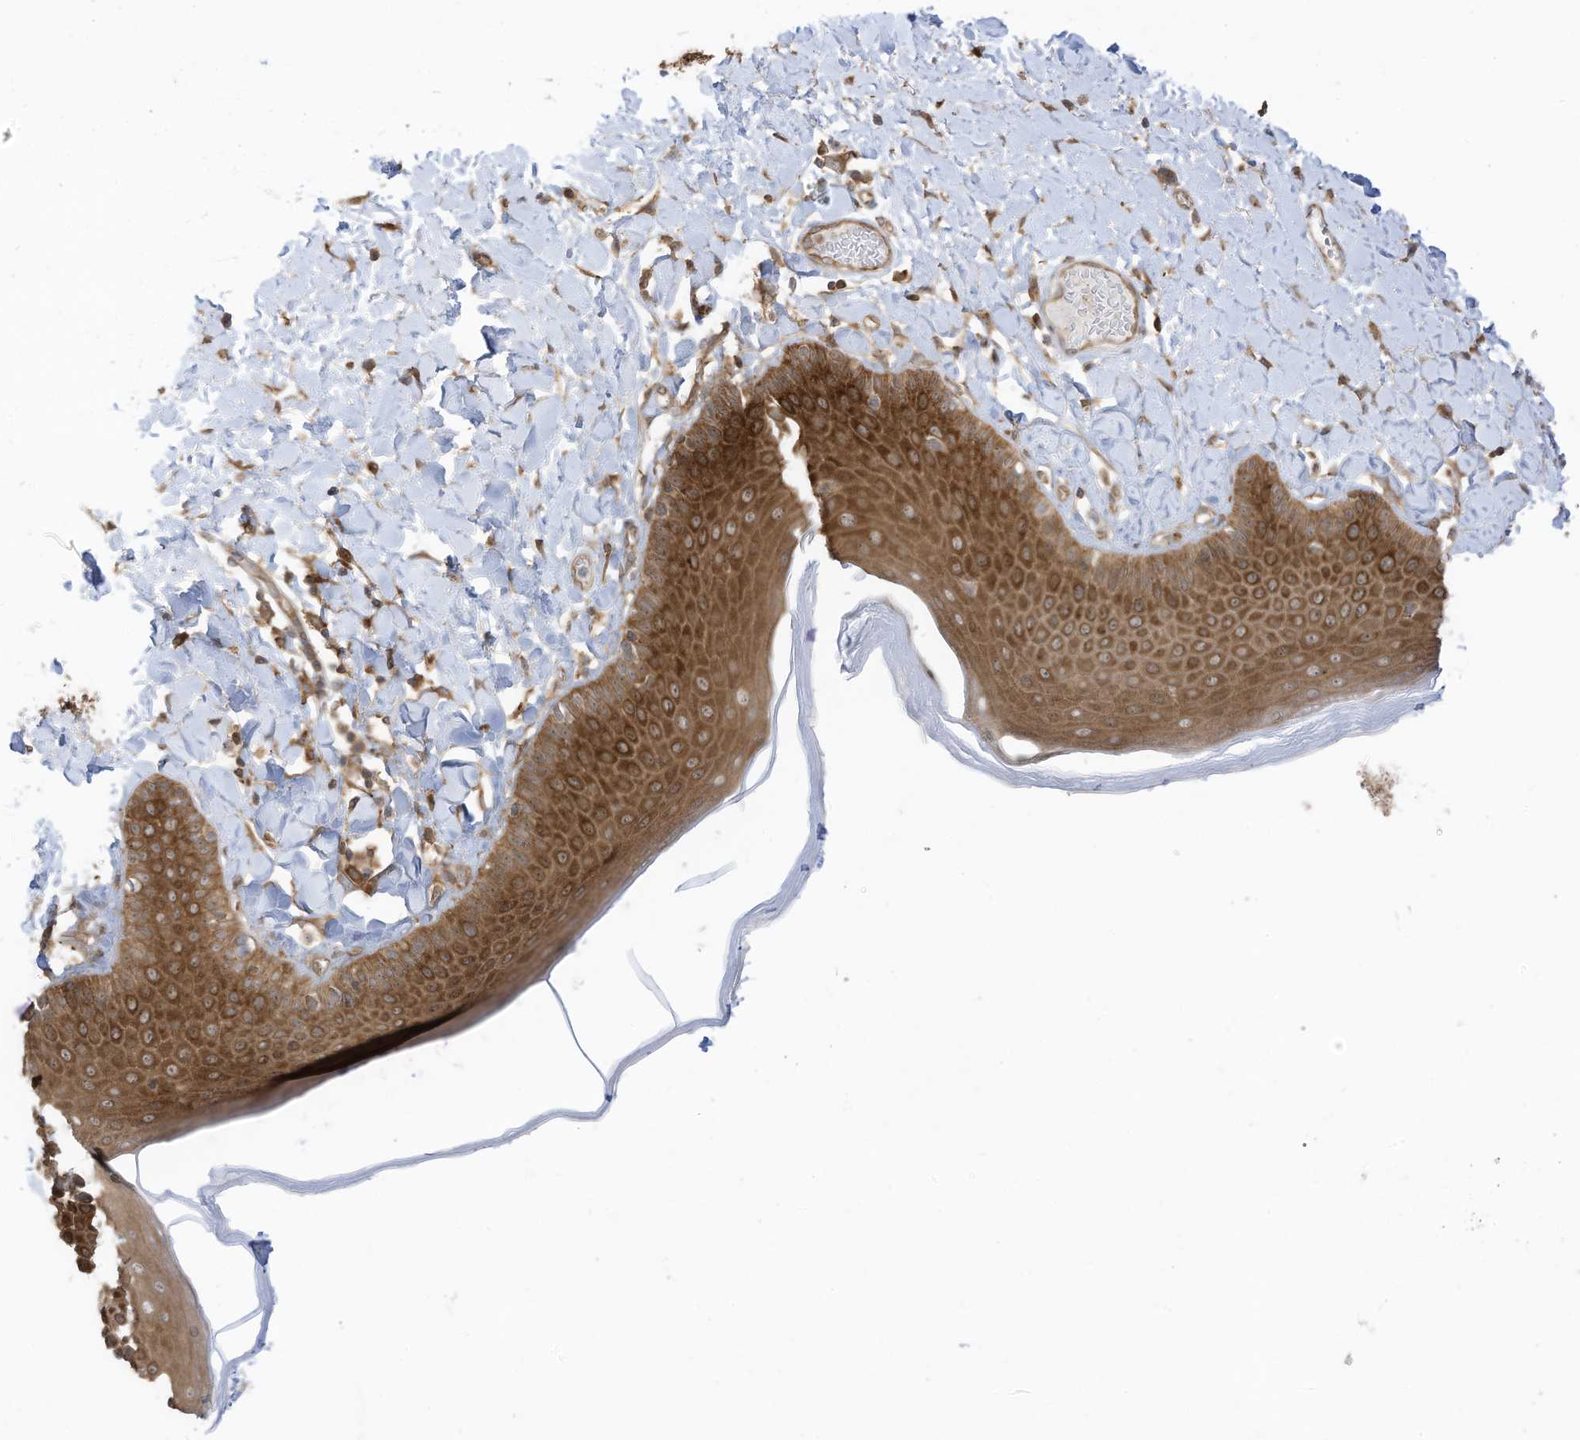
{"staining": {"intensity": "strong", "quantity": ">75%", "location": "cytoplasmic/membranous"}, "tissue": "skin", "cell_type": "Epidermal cells", "image_type": "normal", "snomed": [{"axis": "morphology", "description": "Normal tissue, NOS"}, {"axis": "topography", "description": "Anal"}], "caption": "DAB (3,3'-diaminobenzidine) immunohistochemical staining of normal skin demonstrates strong cytoplasmic/membranous protein positivity in about >75% of epidermal cells. The staining is performed using DAB (3,3'-diaminobenzidine) brown chromogen to label protein expression. The nuclei are counter-stained blue using hematoxylin.", "gene": "REPS1", "patient": {"sex": "male", "age": 69}}